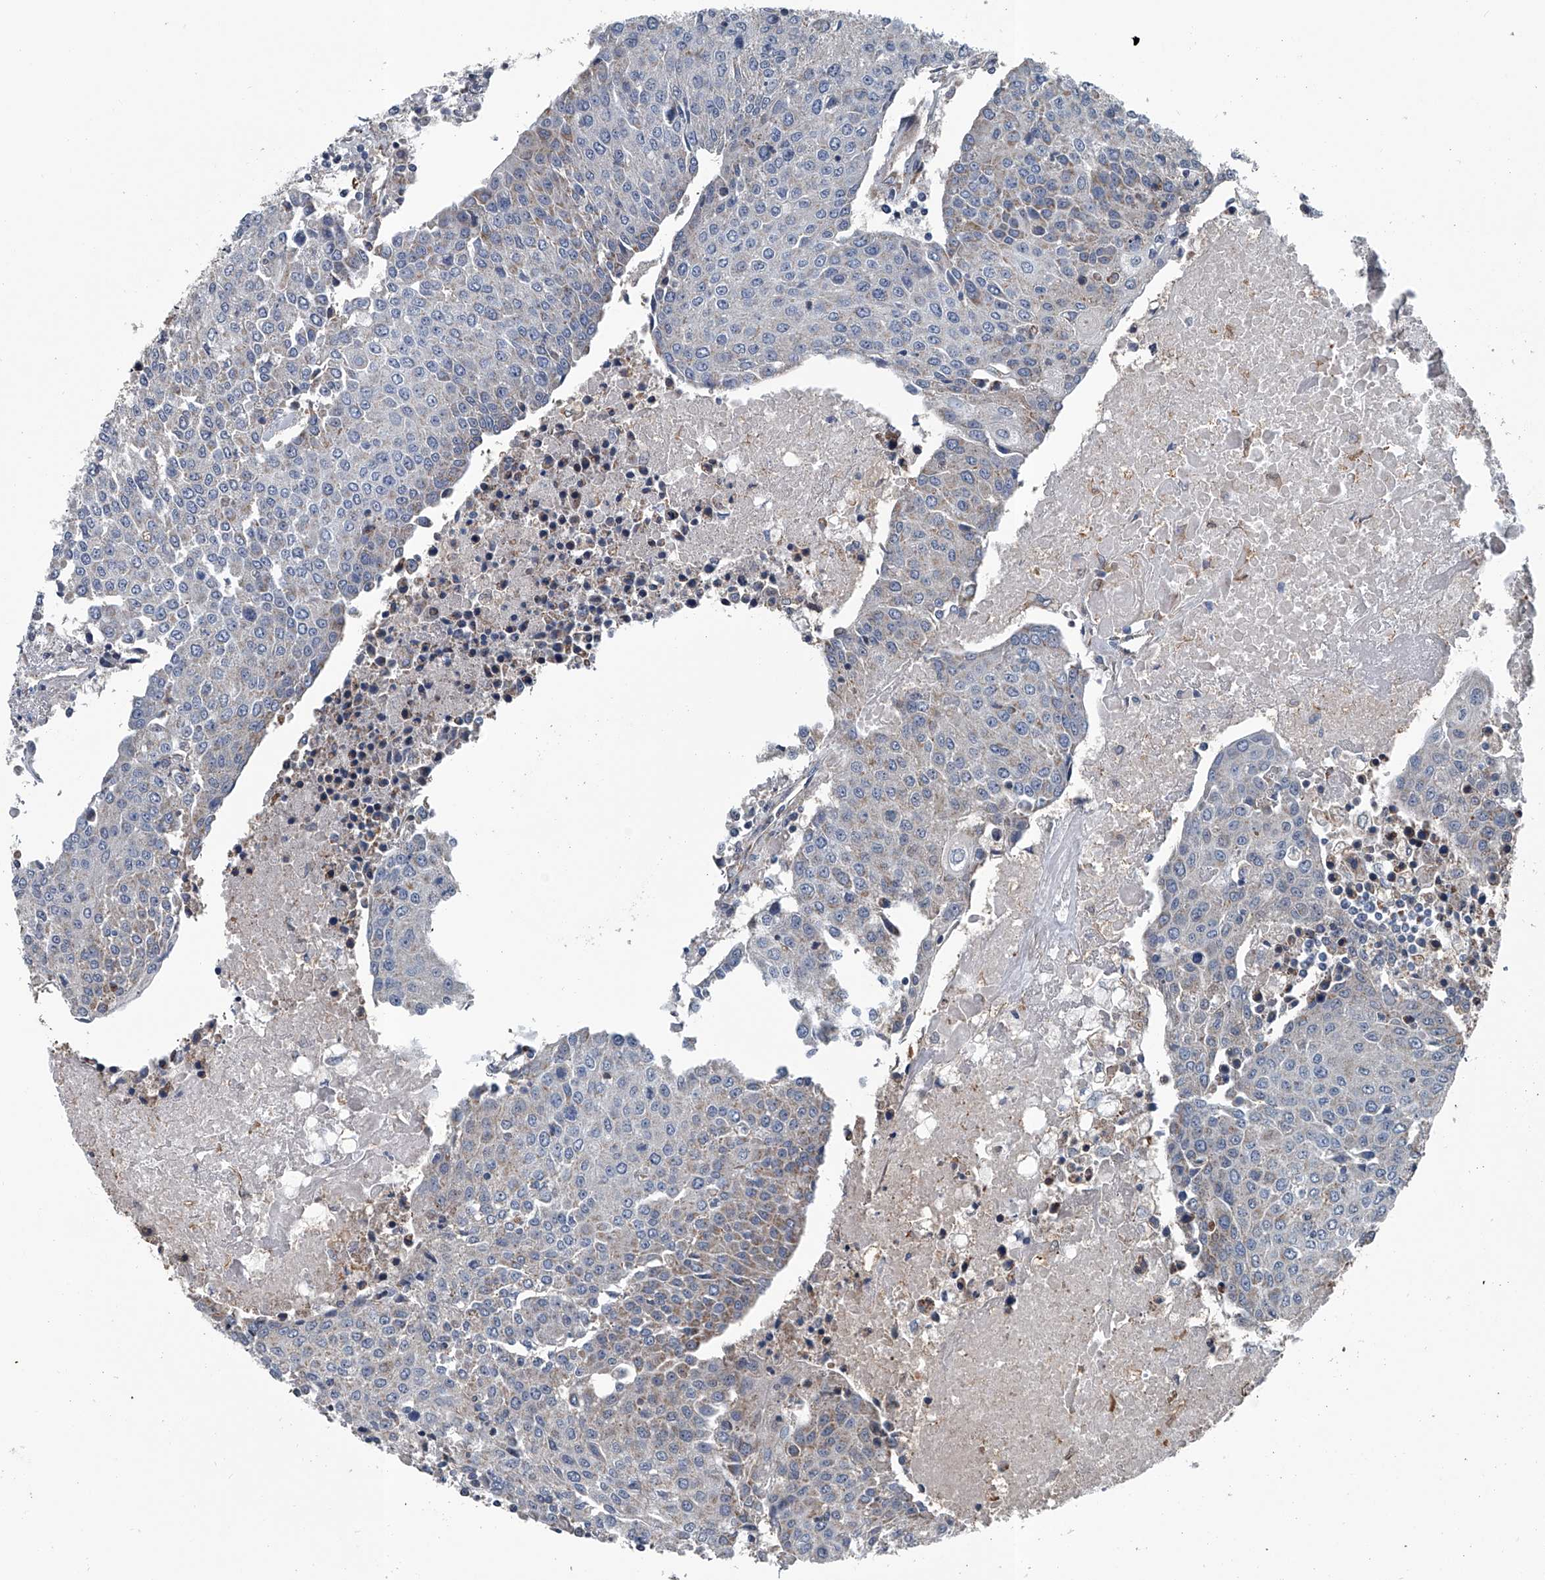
{"staining": {"intensity": "weak", "quantity": "<25%", "location": "cytoplasmic/membranous"}, "tissue": "urothelial cancer", "cell_type": "Tumor cells", "image_type": "cancer", "snomed": [{"axis": "morphology", "description": "Urothelial carcinoma, High grade"}, {"axis": "topography", "description": "Urinary bladder"}], "caption": "A histopathology image of high-grade urothelial carcinoma stained for a protein demonstrates no brown staining in tumor cells. The staining is performed using DAB brown chromogen with nuclei counter-stained in using hematoxylin.", "gene": "LDLRAD2", "patient": {"sex": "female", "age": 85}}